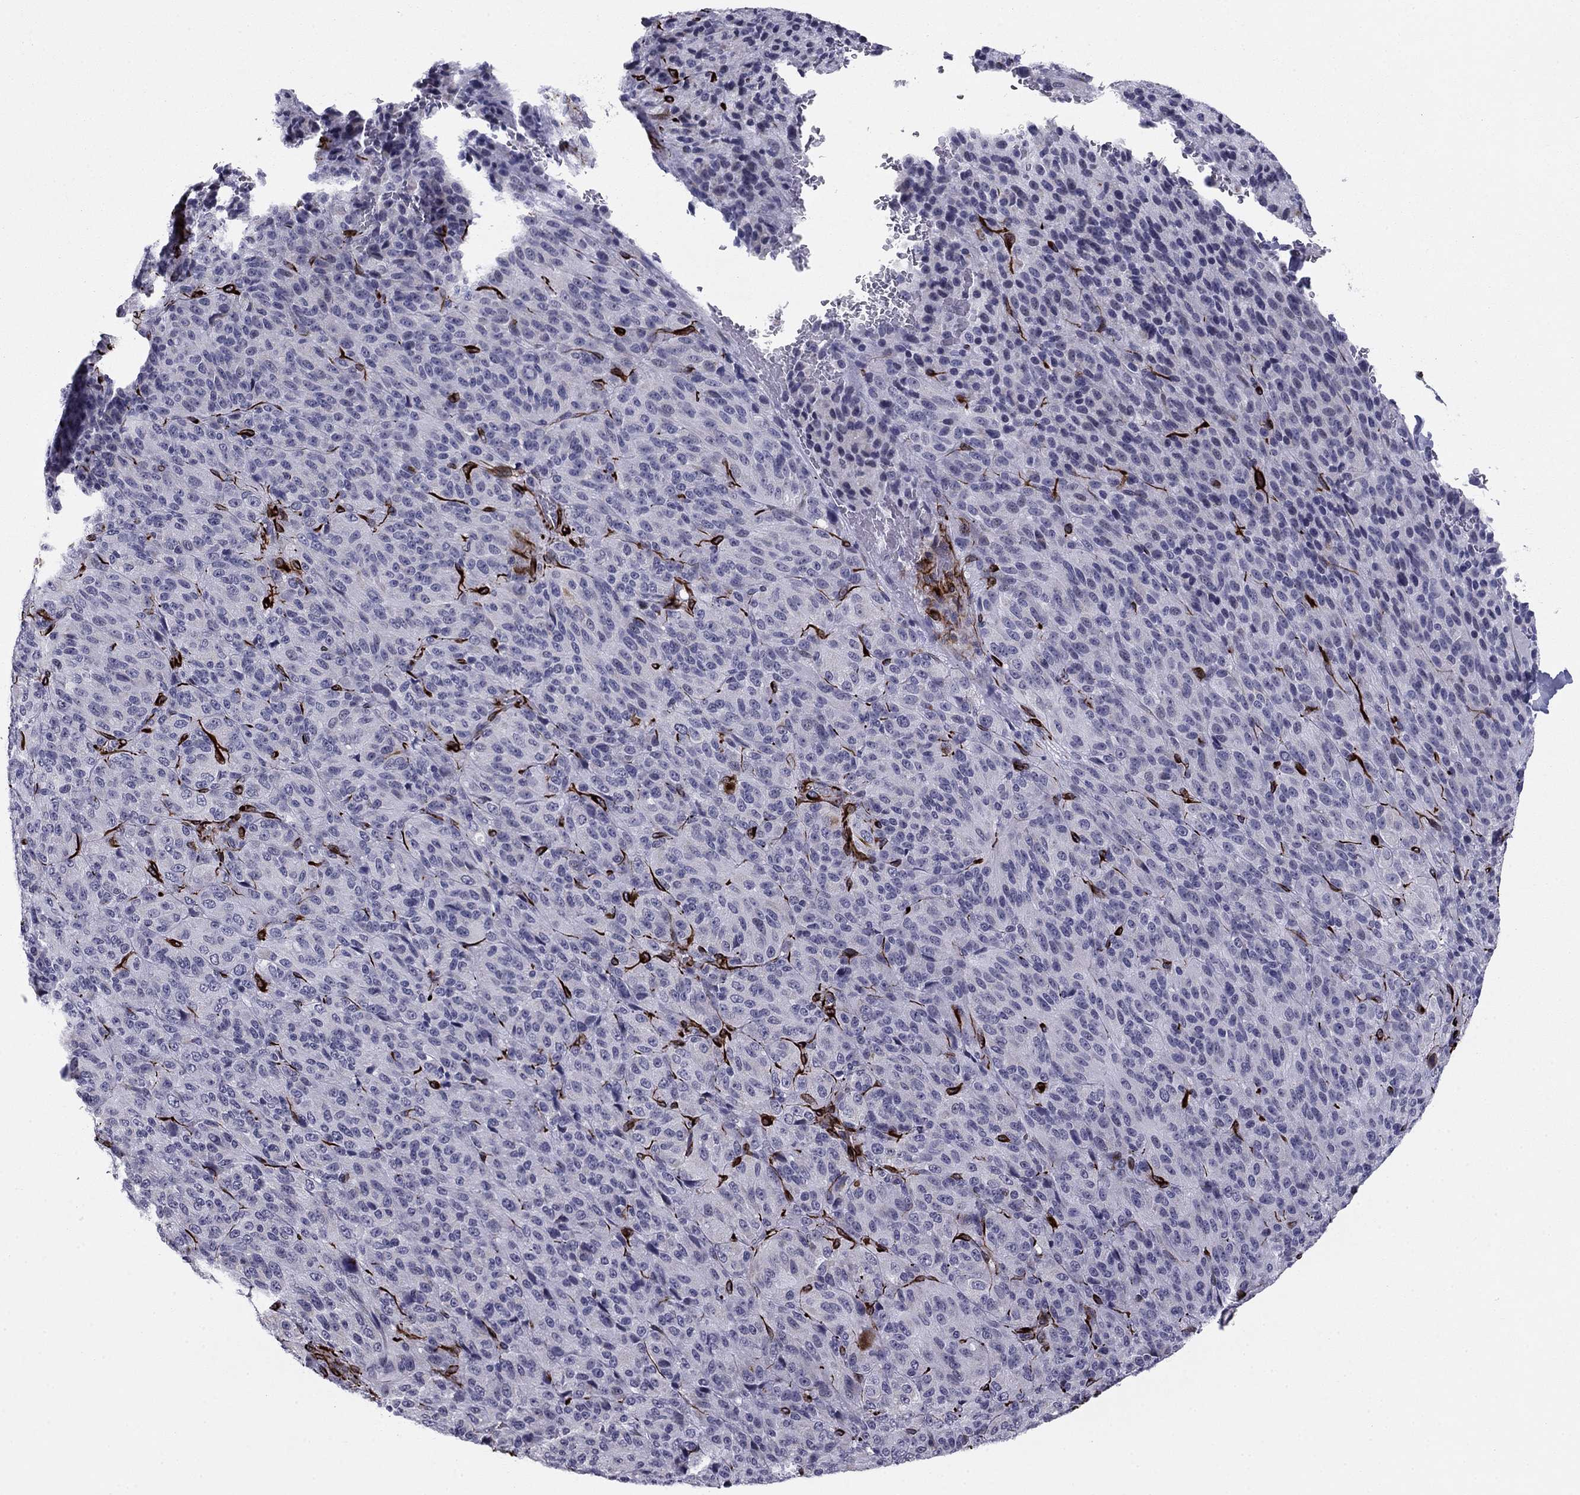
{"staining": {"intensity": "negative", "quantity": "none", "location": "none"}, "tissue": "melanoma", "cell_type": "Tumor cells", "image_type": "cancer", "snomed": [{"axis": "morphology", "description": "Malignant melanoma, Metastatic site"}, {"axis": "topography", "description": "Brain"}], "caption": "High power microscopy photomicrograph of an immunohistochemistry histopathology image of malignant melanoma (metastatic site), revealing no significant positivity in tumor cells.", "gene": "ANKS4B", "patient": {"sex": "female", "age": 56}}